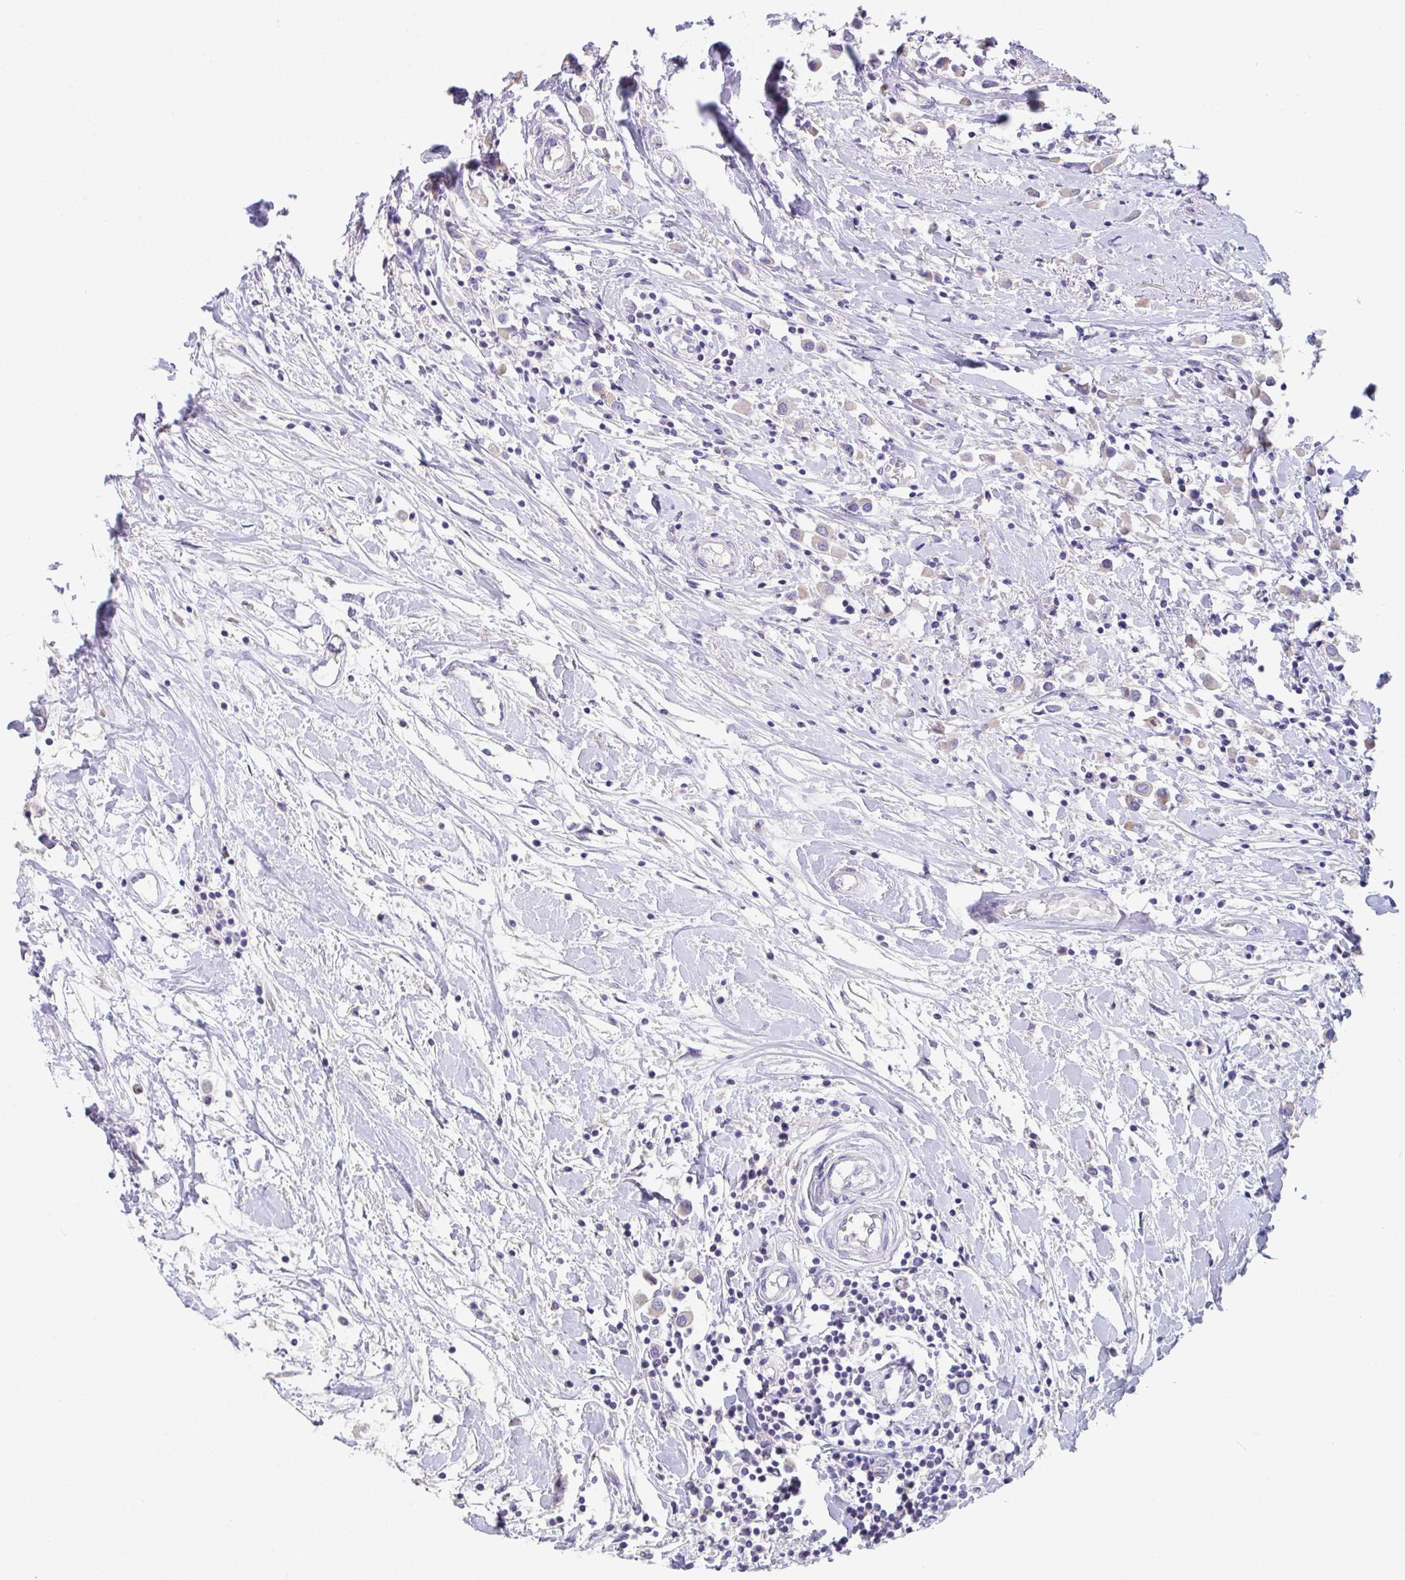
{"staining": {"intensity": "negative", "quantity": "none", "location": "none"}, "tissue": "breast cancer", "cell_type": "Tumor cells", "image_type": "cancer", "snomed": [{"axis": "morphology", "description": "Duct carcinoma"}, {"axis": "topography", "description": "Breast"}], "caption": "Protein analysis of intraductal carcinoma (breast) reveals no significant positivity in tumor cells.", "gene": "SLC44A4", "patient": {"sex": "female", "age": 61}}